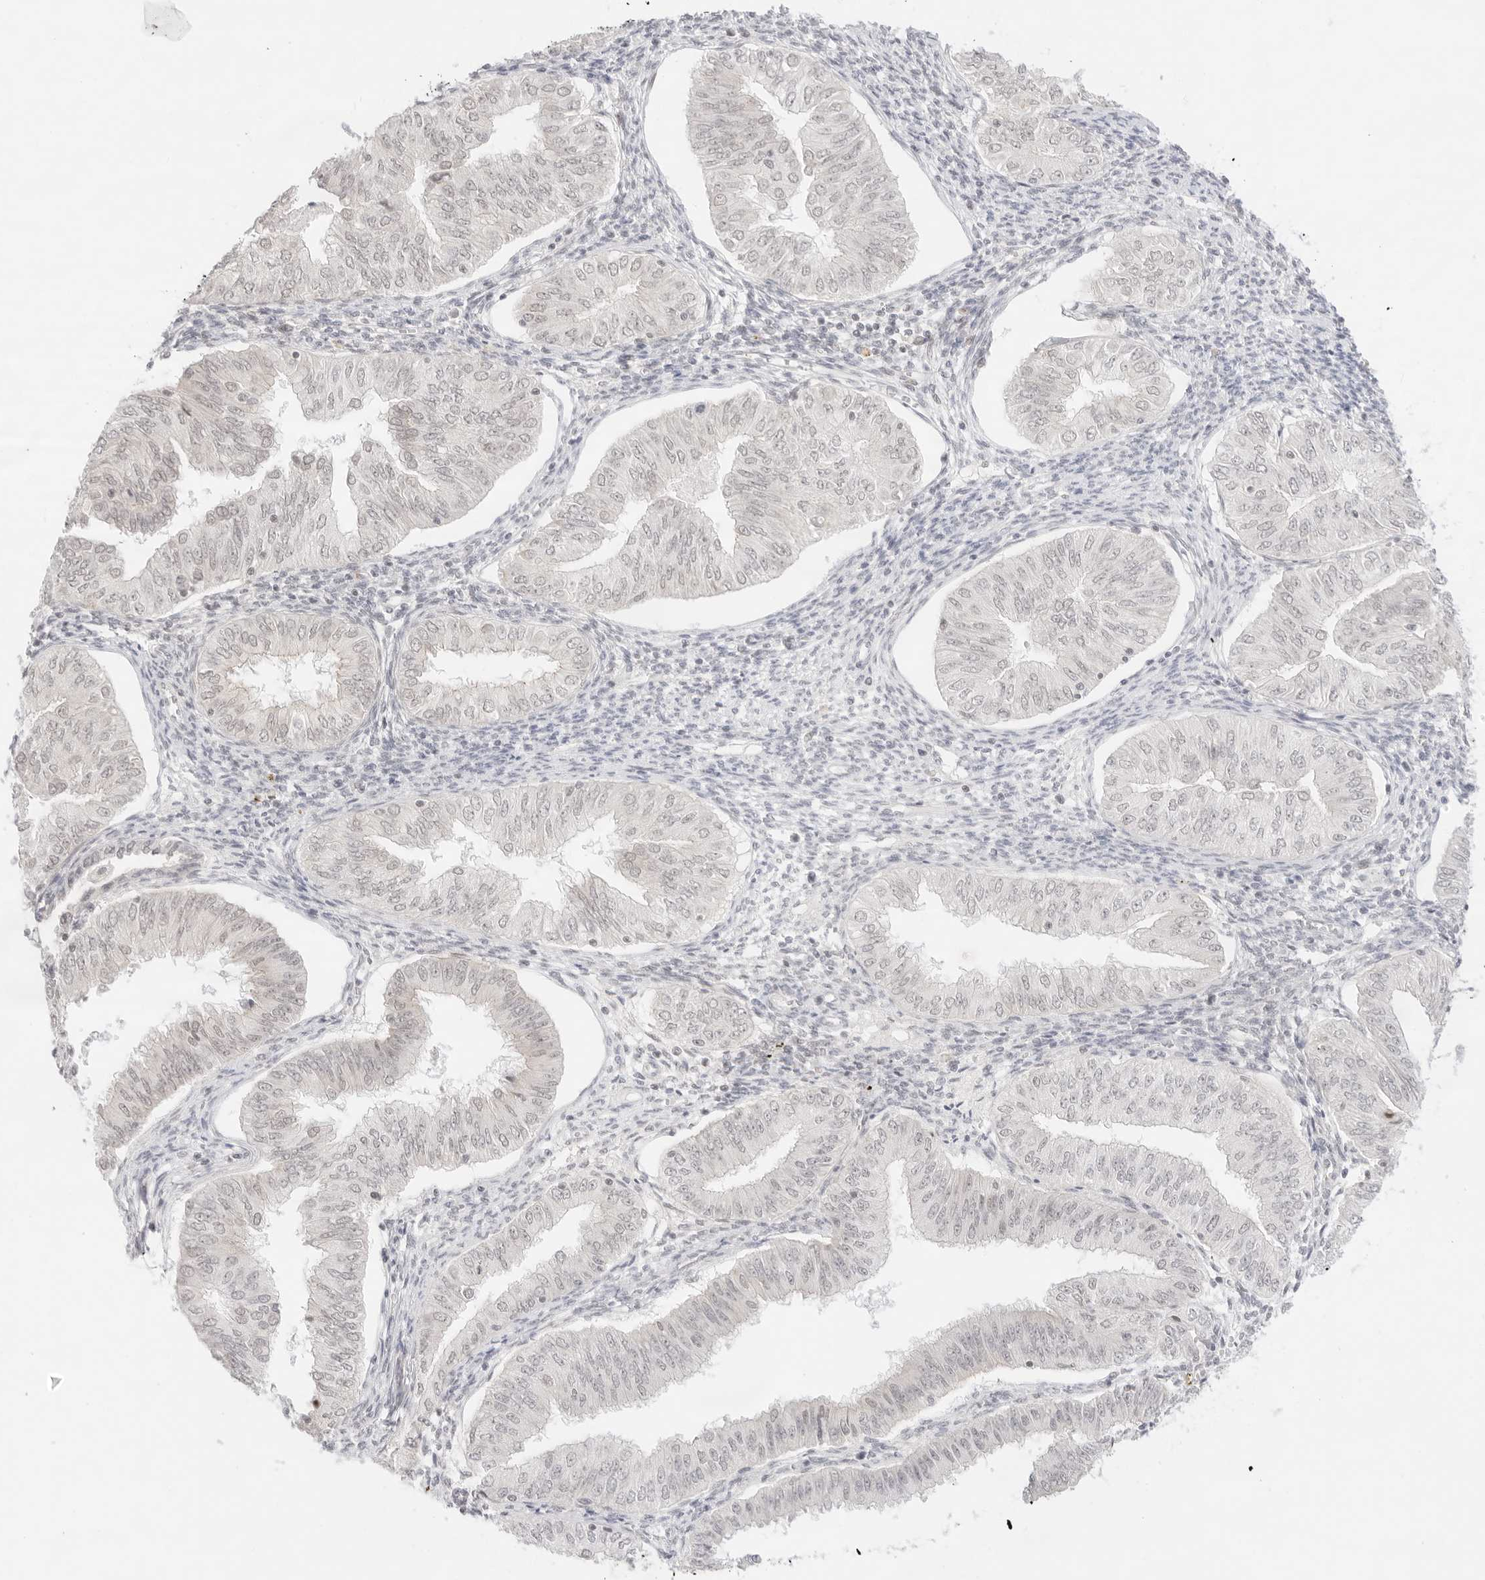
{"staining": {"intensity": "negative", "quantity": "none", "location": "none"}, "tissue": "endometrial cancer", "cell_type": "Tumor cells", "image_type": "cancer", "snomed": [{"axis": "morphology", "description": "Normal tissue, NOS"}, {"axis": "morphology", "description": "Adenocarcinoma, NOS"}, {"axis": "topography", "description": "Endometrium"}], "caption": "Immunohistochemistry (IHC) of human endometrial cancer (adenocarcinoma) exhibits no expression in tumor cells. Brightfield microscopy of IHC stained with DAB (brown) and hematoxylin (blue), captured at high magnification.", "gene": "GNAS", "patient": {"sex": "female", "age": 53}}